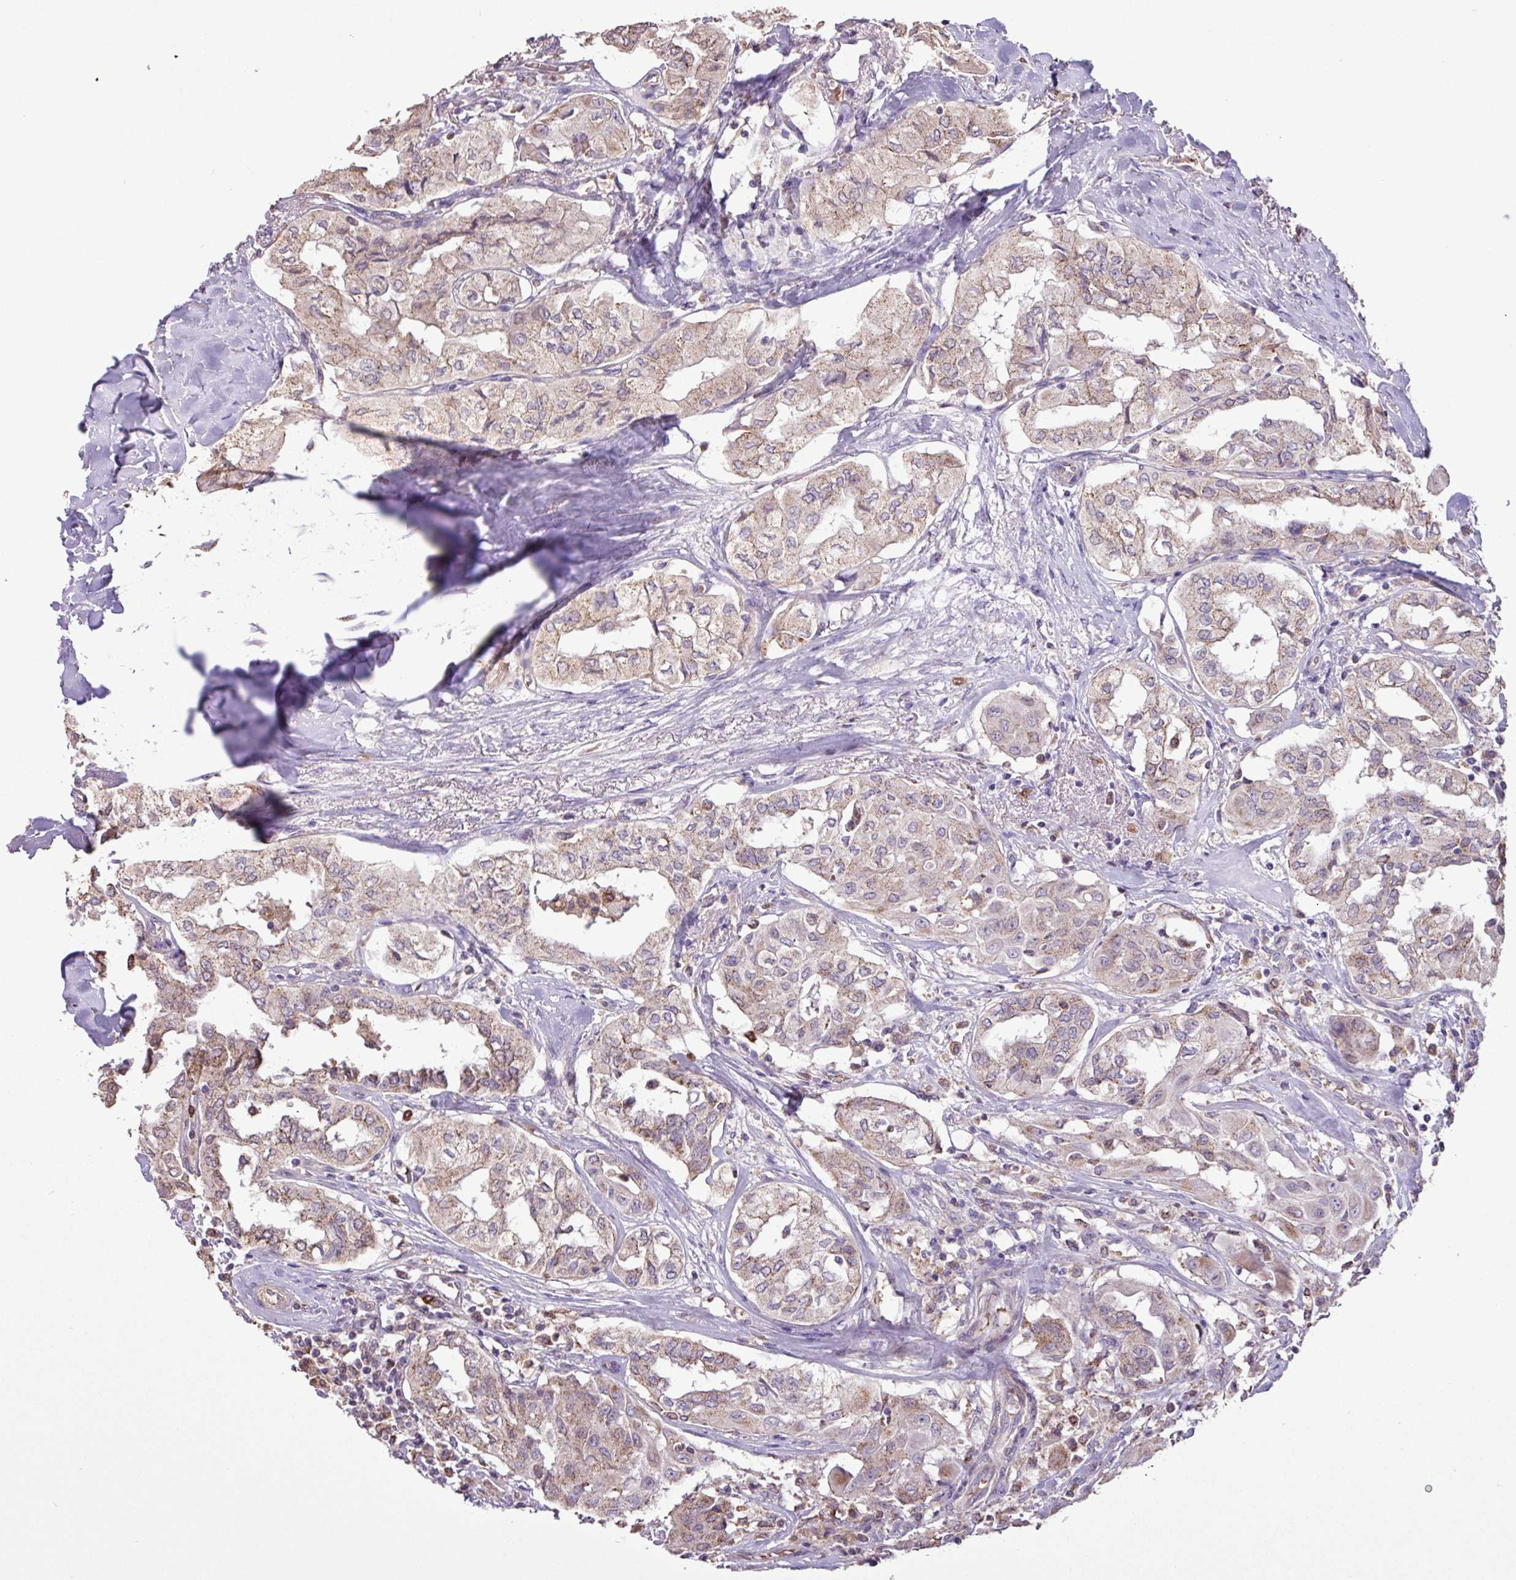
{"staining": {"intensity": "weak", "quantity": ">75%", "location": "cytoplasmic/membranous"}, "tissue": "thyroid cancer", "cell_type": "Tumor cells", "image_type": "cancer", "snomed": [{"axis": "morphology", "description": "Papillary adenocarcinoma, NOS"}, {"axis": "topography", "description": "Thyroid gland"}], "caption": "Papillary adenocarcinoma (thyroid) tissue demonstrates weak cytoplasmic/membranous positivity in approximately >75% of tumor cells Using DAB (3,3'-diaminobenzidine) (brown) and hematoxylin (blue) stains, captured at high magnification using brightfield microscopy.", "gene": "CHST11", "patient": {"sex": "female", "age": 59}}